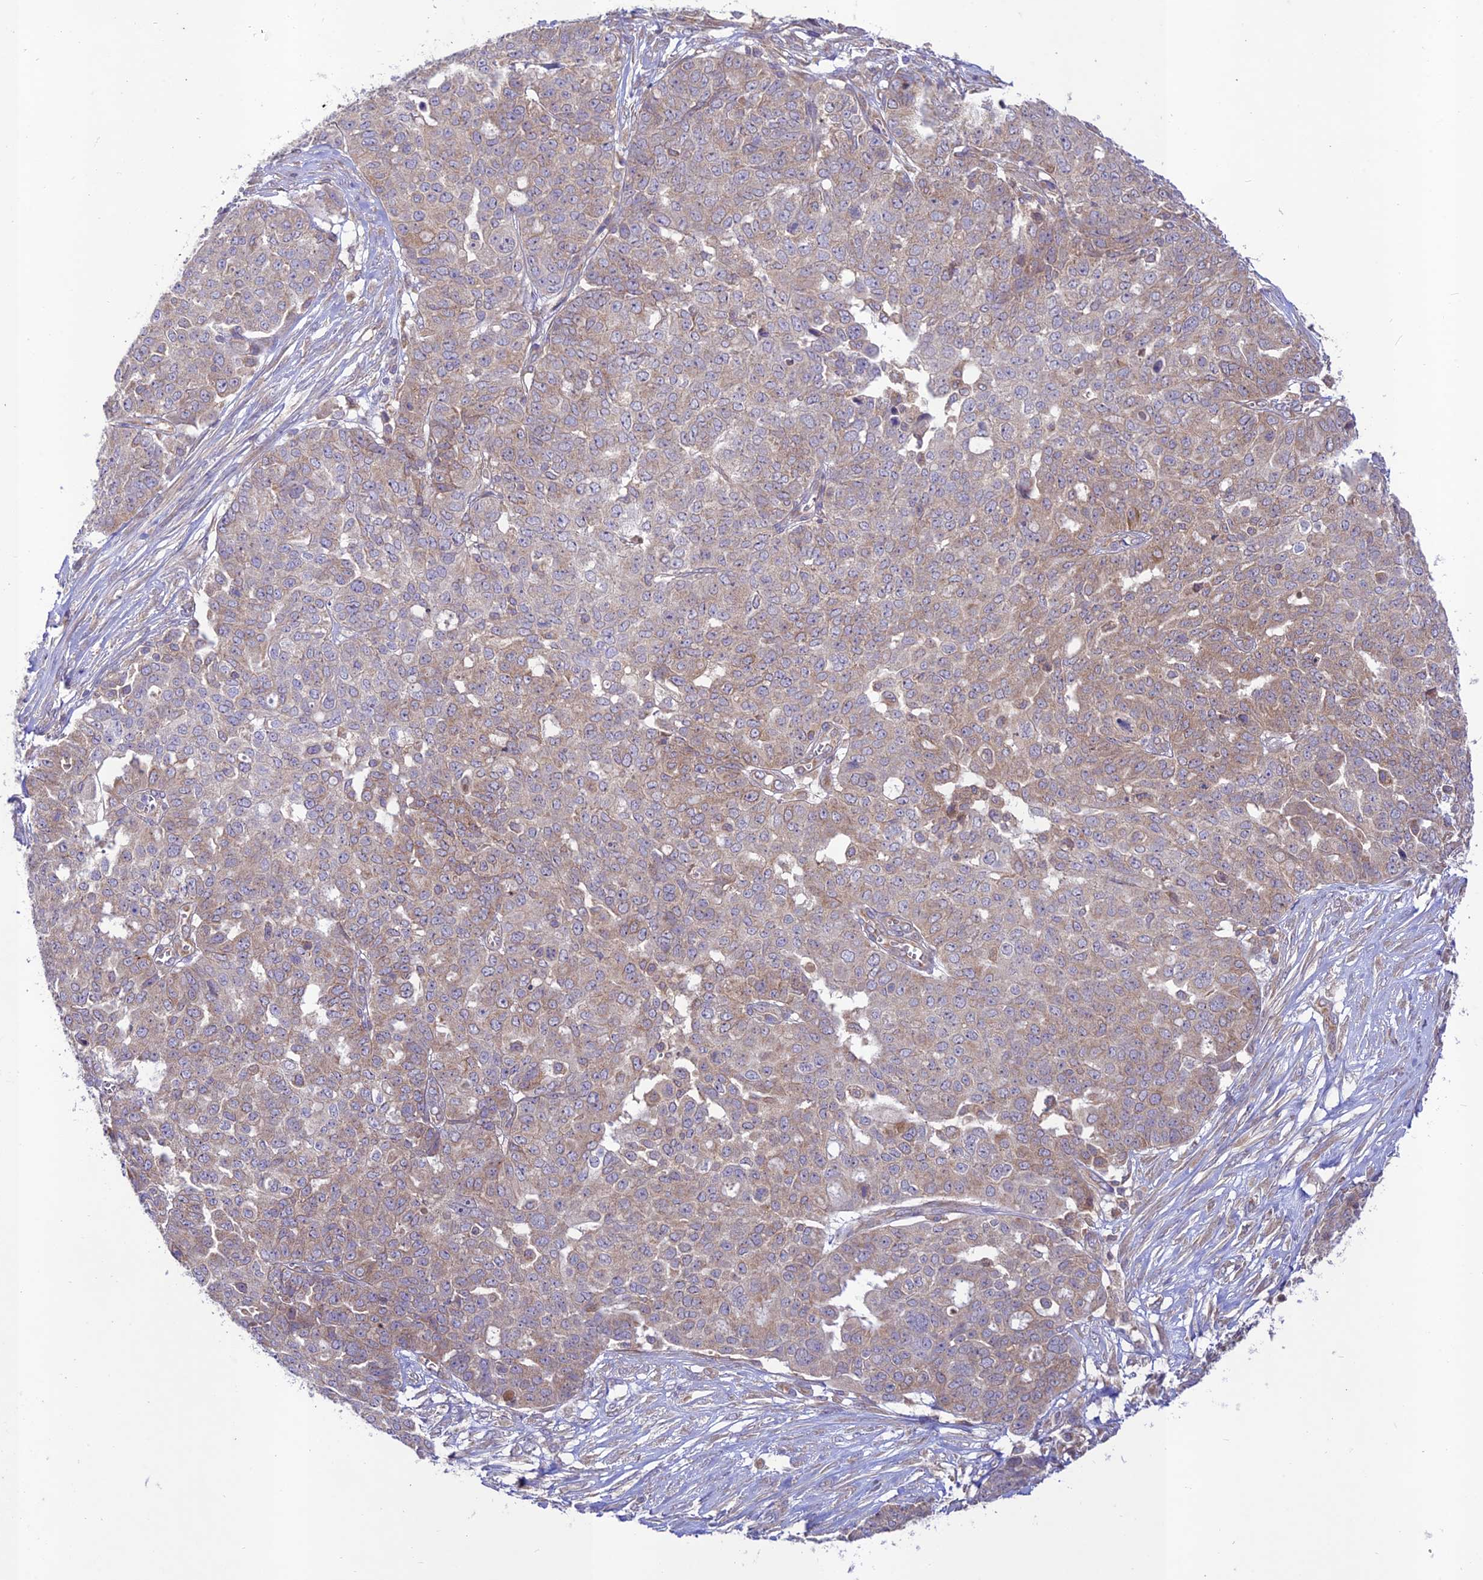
{"staining": {"intensity": "weak", "quantity": "25%-75%", "location": "cytoplasmic/membranous"}, "tissue": "ovarian cancer", "cell_type": "Tumor cells", "image_type": "cancer", "snomed": [{"axis": "morphology", "description": "Cystadenocarcinoma, serous, NOS"}, {"axis": "topography", "description": "Soft tissue"}, {"axis": "topography", "description": "Ovary"}], "caption": "Immunohistochemistry micrograph of ovarian cancer (serous cystadenocarcinoma) stained for a protein (brown), which shows low levels of weak cytoplasmic/membranous positivity in about 25%-75% of tumor cells.", "gene": "TMEM259", "patient": {"sex": "female", "age": 57}}